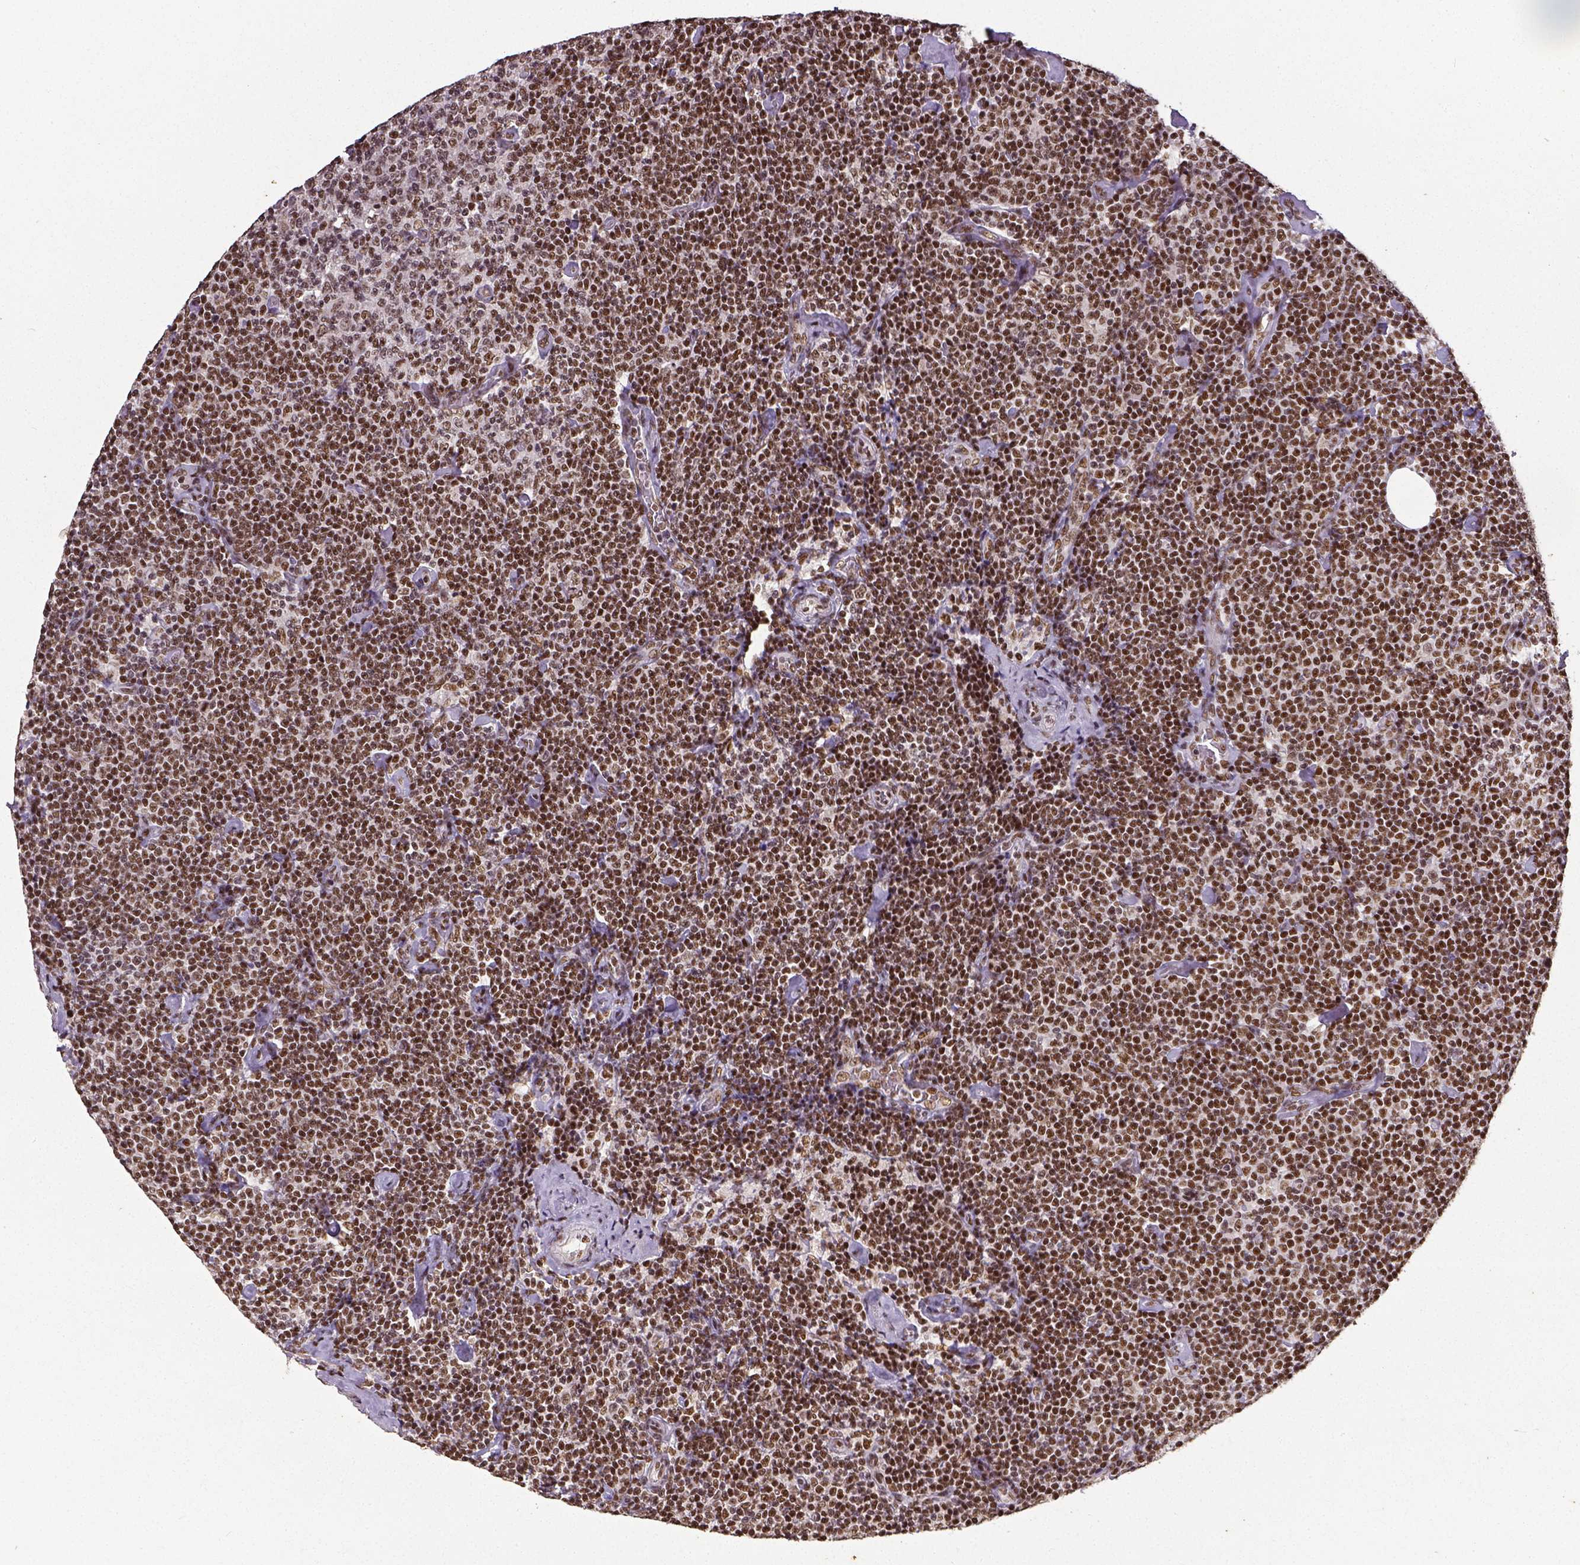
{"staining": {"intensity": "strong", "quantity": ">75%", "location": "nuclear"}, "tissue": "lymphoma", "cell_type": "Tumor cells", "image_type": "cancer", "snomed": [{"axis": "morphology", "description": "Malignant lymphoma, non-Hodgkin's type, Low grade"}, {"axis": "topography", "description": "Lymph node"}], "caption": "A high amount of strong nuclear expression is appreciated in approximately >75% of tumor cells in low-grade malignant lymphoma, non-Hodgkin's type tissue.", "gene": "ATRX", "patient": {"sex": "male", "age": 81}}